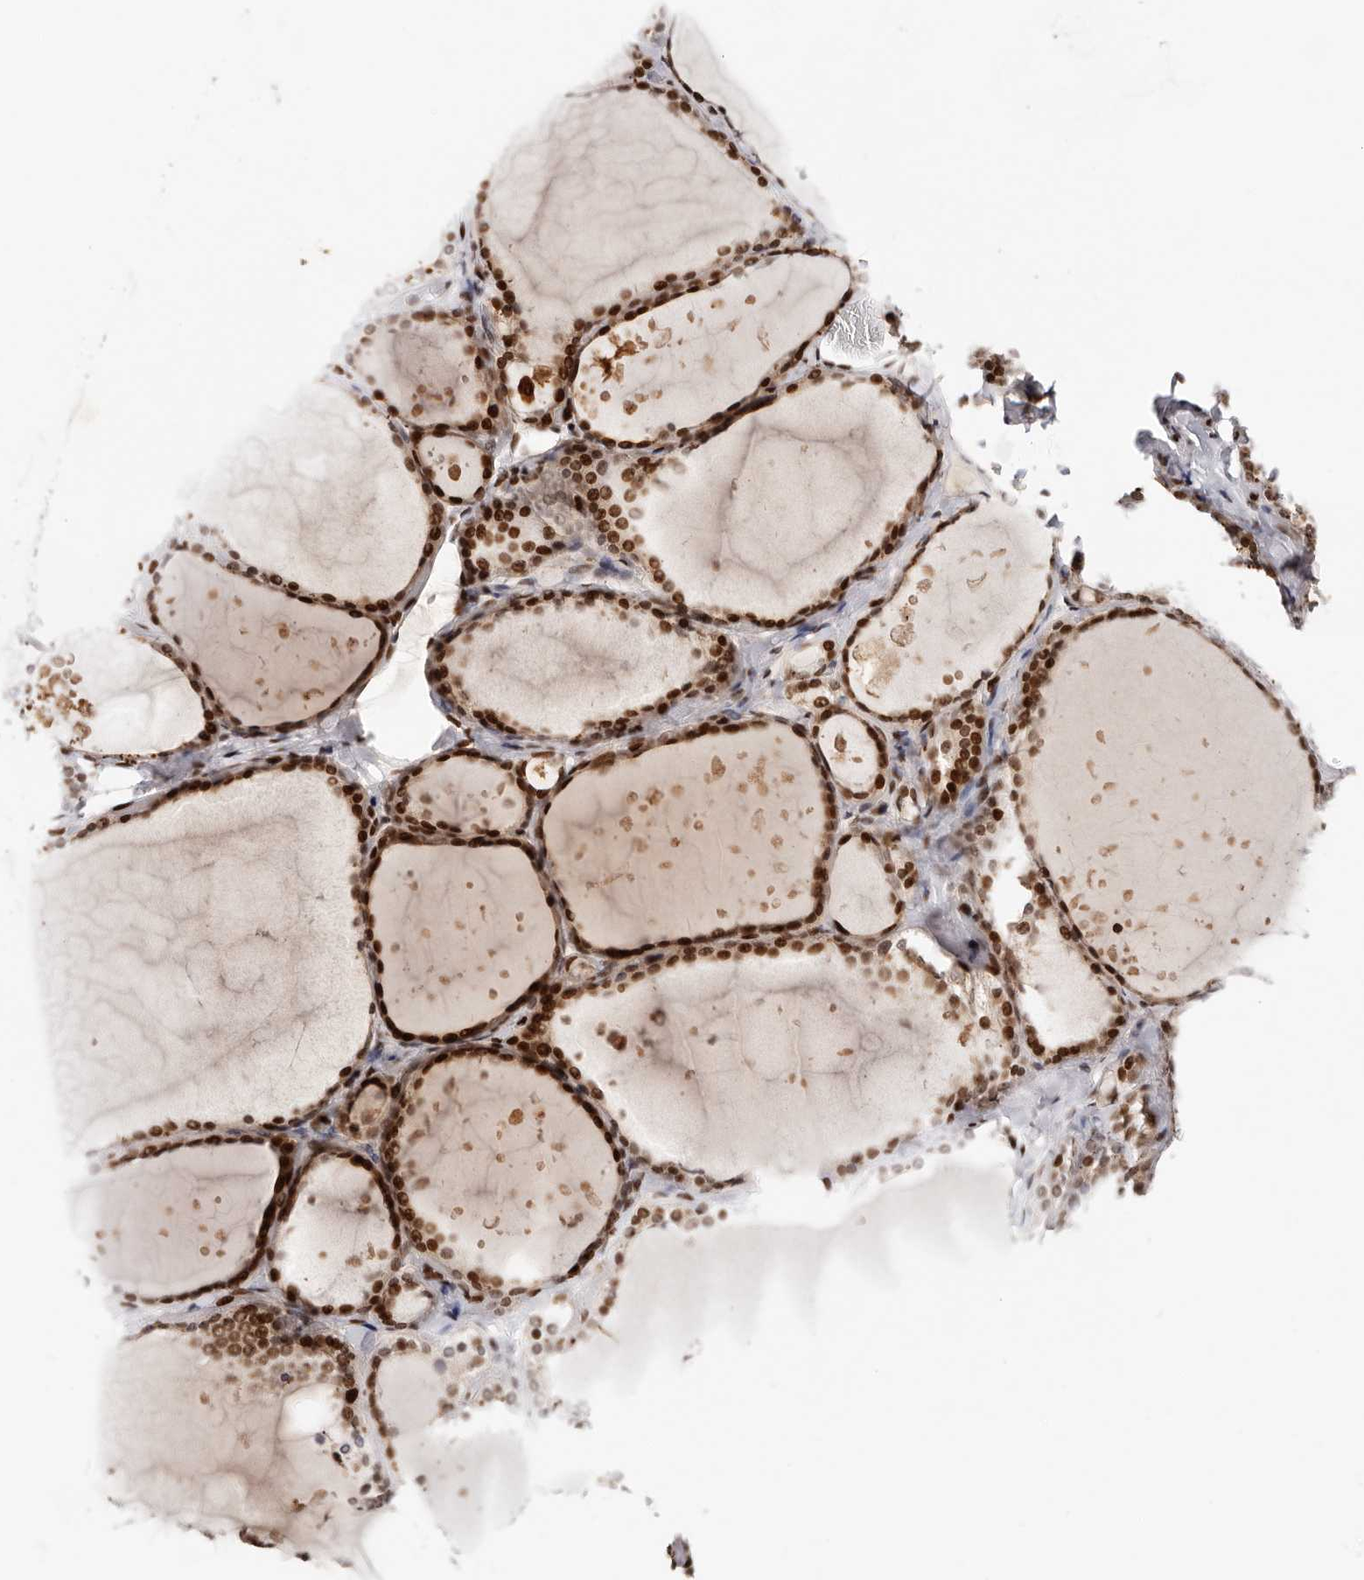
{"staining": {"intensity": "strong", "quantity": ">75%", "location": "nuclear"}, "tissue": "thyroid gland", "cell_type": "Glandular cells", "image_type": "normal", "snomed": [{"axis": "morphology", "description": "Normal tissue, NOS"}, {"axis": "topography", "description": "Thyroid gland"}], "caption": "Glandular cells show strong nuclear staining in about >75% of cells in normal thyroid gland. The staining was performed using DAB (3,3'-diaminobenzidine), with brown indicating positive protein expression. Nuclei are stained blue with hematoxylin.", "gene": "IQGAP3", "patient": {"sex": "female", "age": 44}}